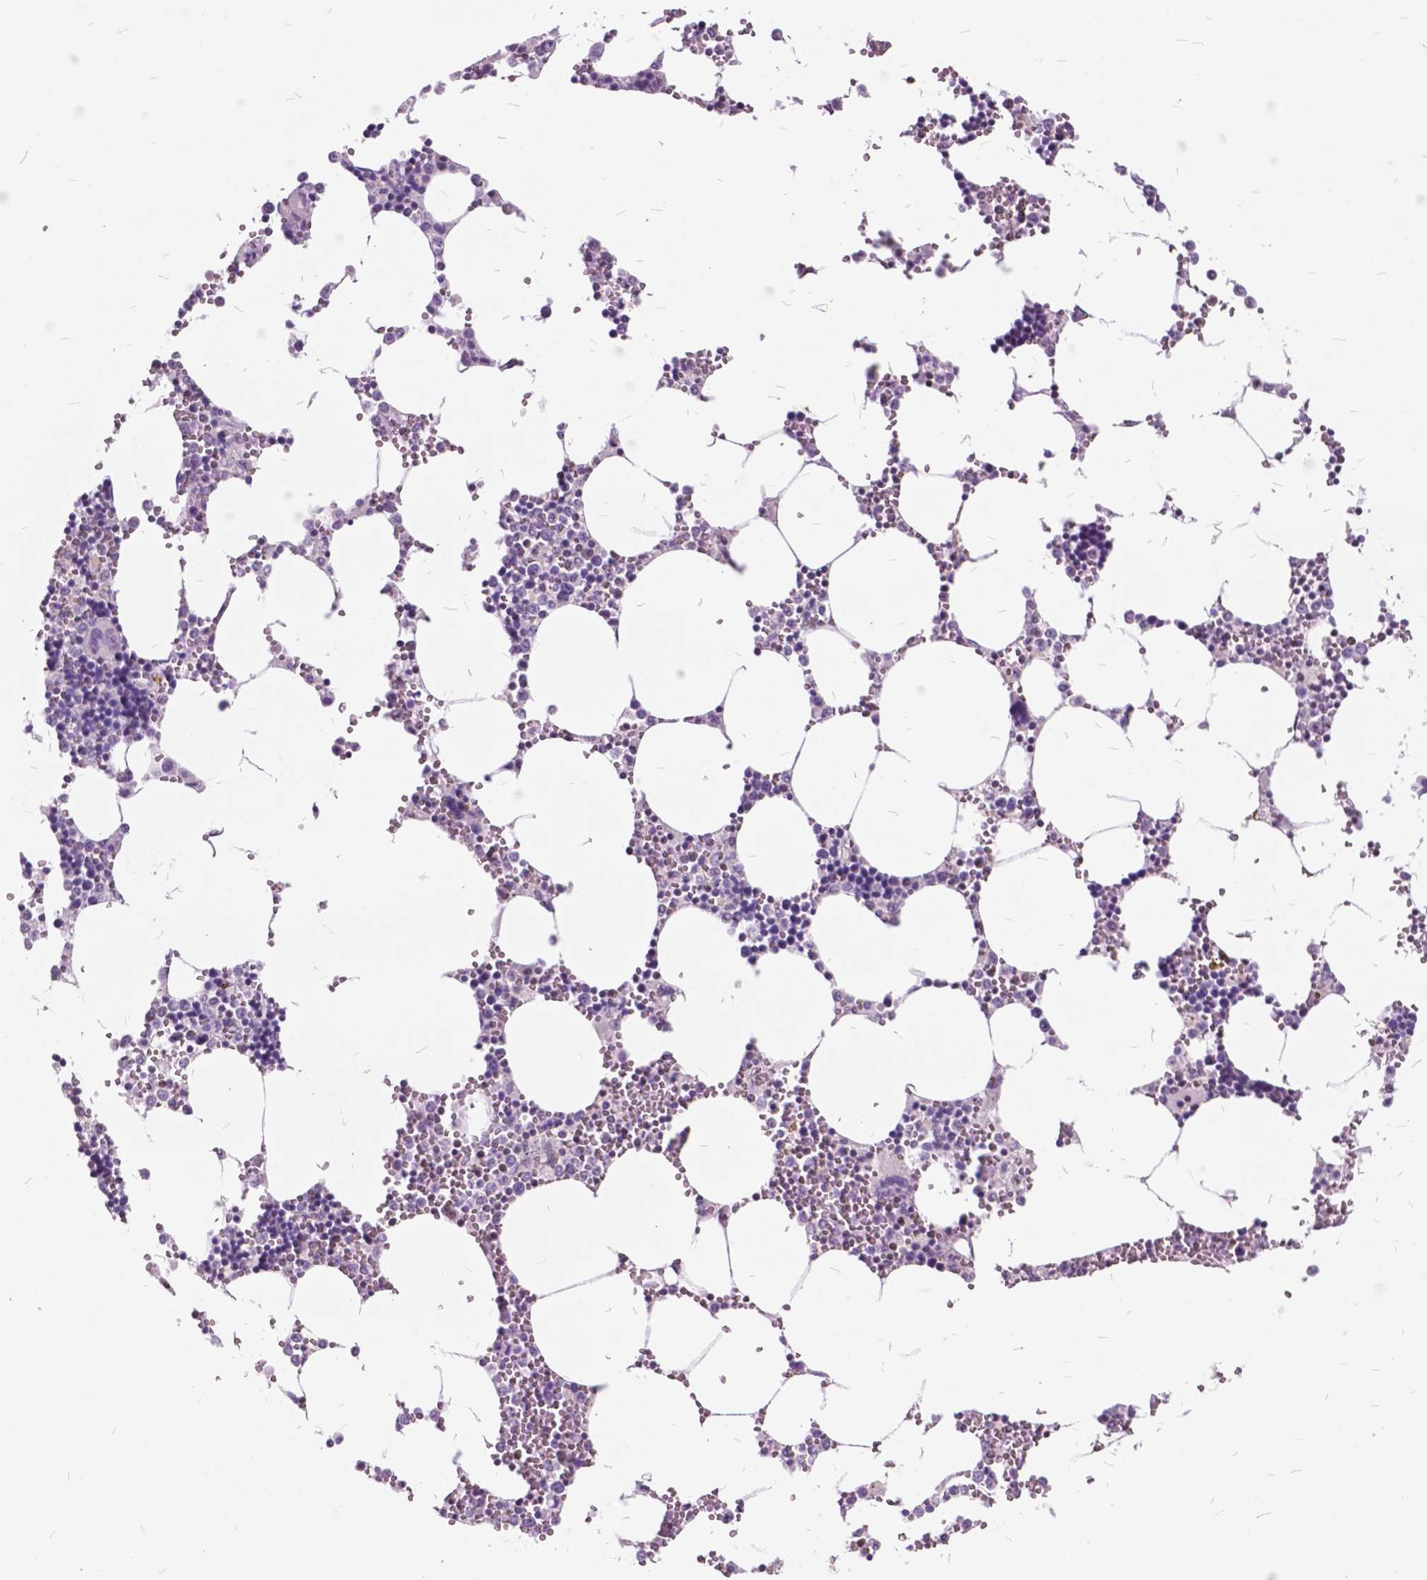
{"staining": {"intensity": "negative", "quantity": "none", "location": "none"}, "tissue": "bone marrow", "cell_type": "Hematopoietic cells", "image_type": "normal", "snomed": [{"axis": "morphology", "description": "Normal tissue, NOS"}, {"axis": "topography", "description": "Bone marrow"}], "caption": "DAB (3,3'-diaminobenzidine) immunohistochemical staining of benign bone marrow displays no significant staining in hematopoietic cells. (Stains: DAB (3,3'-diaminobenzidine) immunohistochemistry with hematoxylin counter stain, Microscopy: brightfield microscopy at high magnification).", "gene": "SP140", "patient": {"sex": "male", "age": 54}}